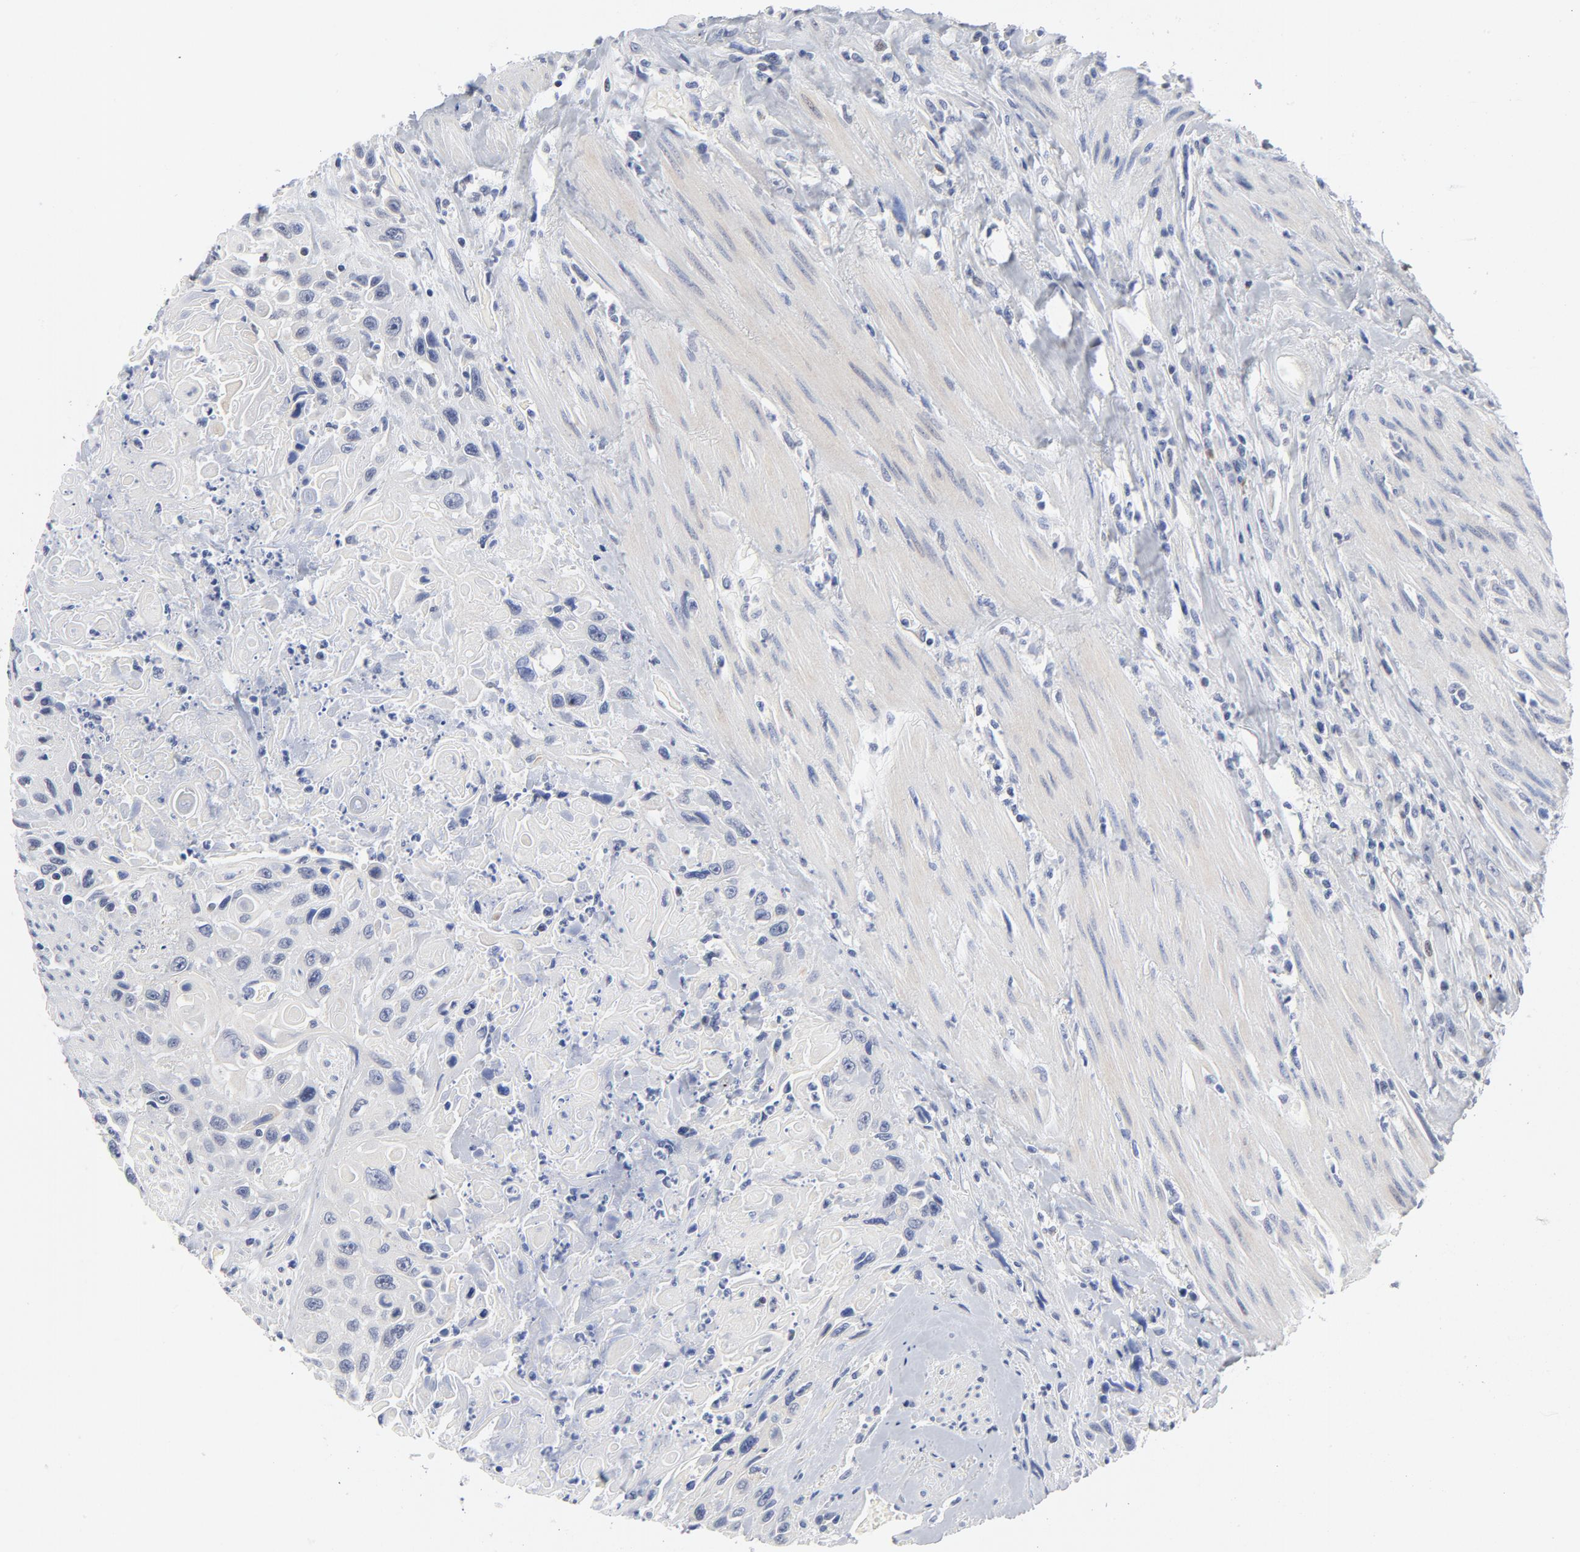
{"staining": {"intensity": "negative", "quantity": "none", "location": "none"}, "tissue": "urothelial cancer", "cell_type": "Tumor cells", "image_type": "cancer", "snomed": [{"axis": "morphology", "description": "Urothelial carcinoma, High grade"}, {"axis": "topography", "description": "Urinary bladder"}], "caption": "Immunohistochemistry of human urothelial cancer exhibits no positivity in tumor cells. (Brightfield microscopy of DAB IHC at high magnification).", "gene": "KCNK13", "patient": {"sex": "female", "age": 84}}